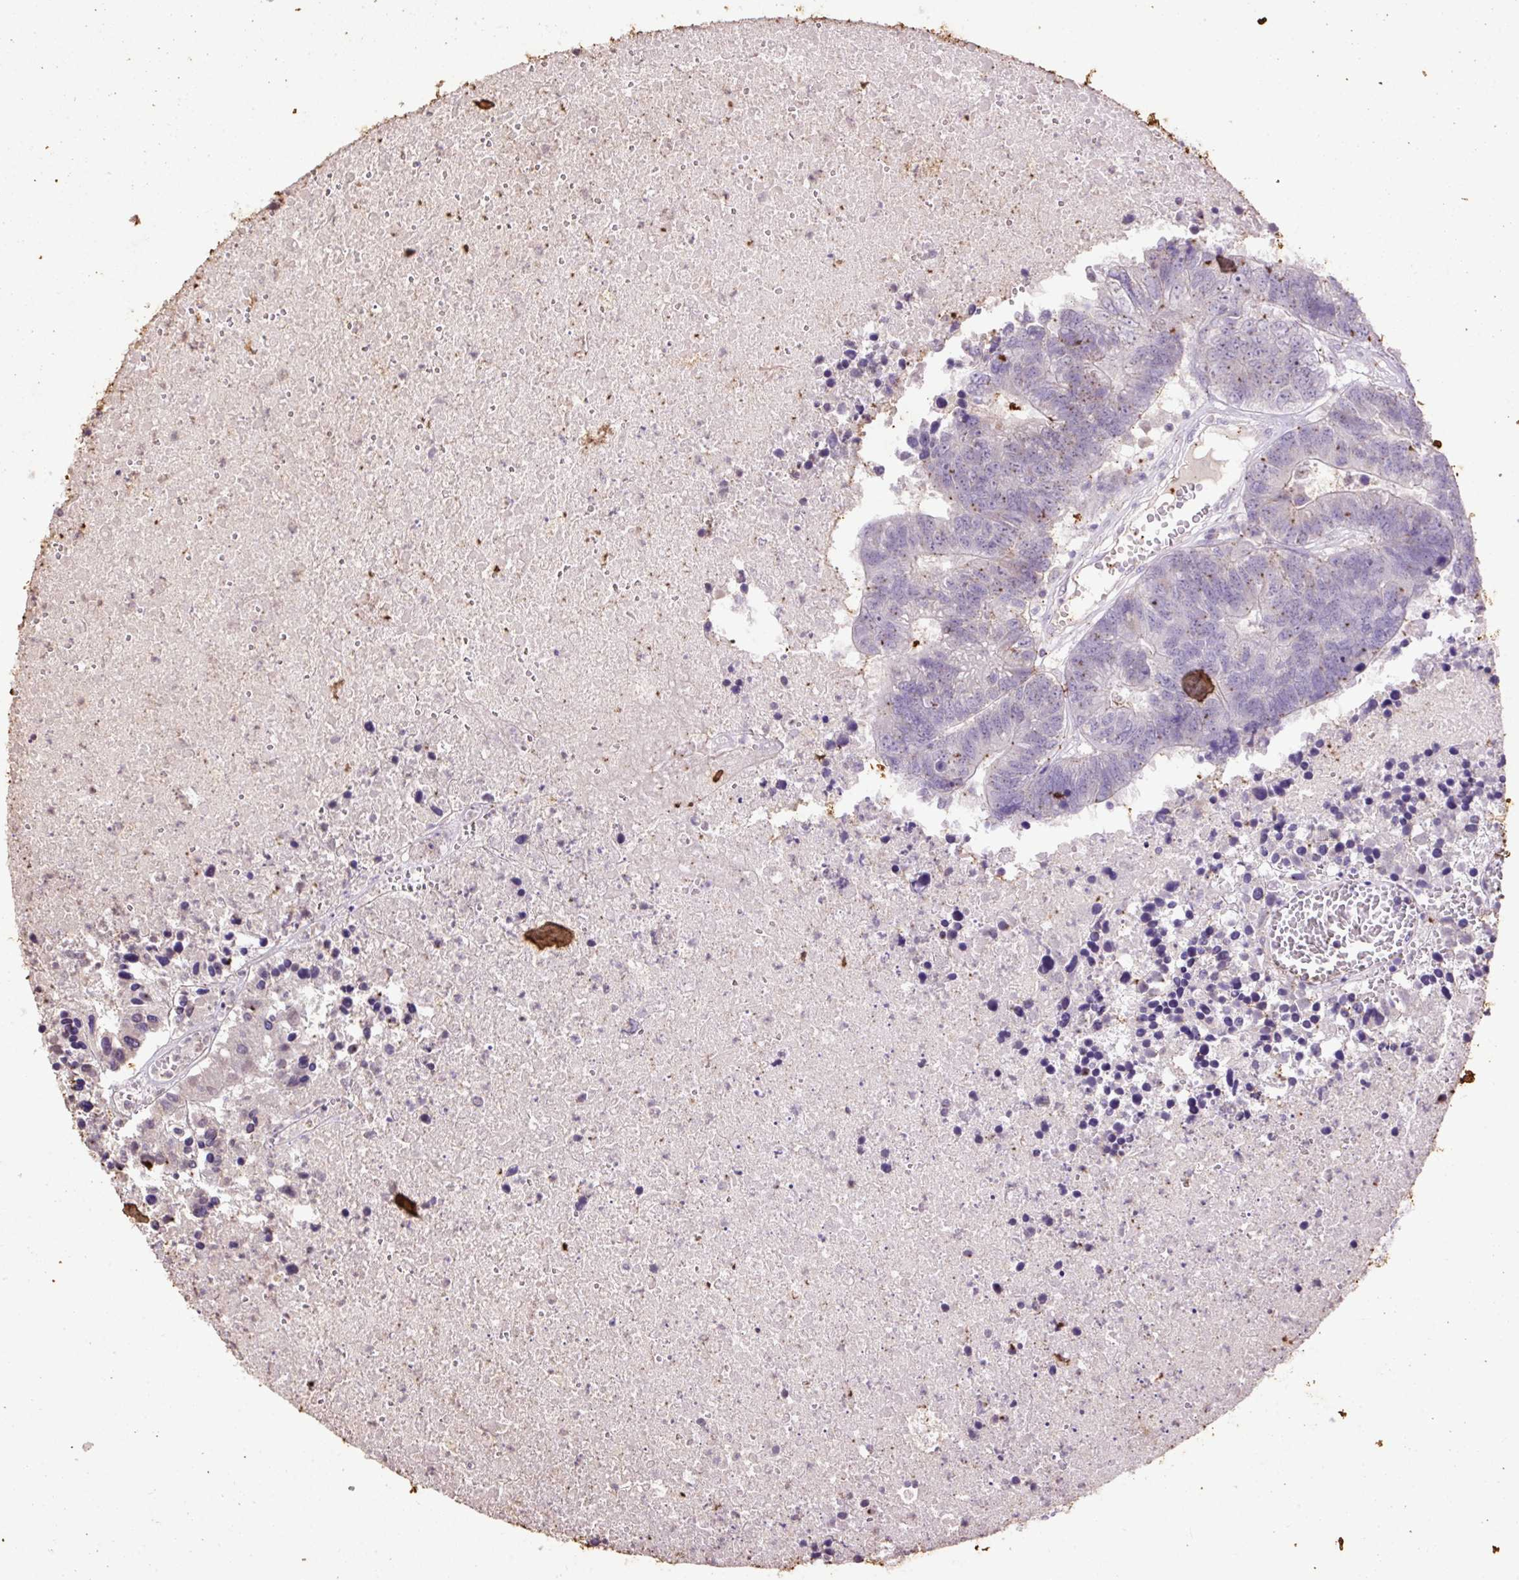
{"staining": {"intensity": "negative", "quantity": "none", "location": "none"}, "tissue": "colorectal cancer", "cell_type": "Tumor cells", "image_type": "cancer", "snomed": [{"axis": "morphology", "description": "Adenocarcinoma, NOS"}, {"axis": "topography", "description": "Colon"}], "caption": "An IHC photomicrograph of colorectal cancer is shown. There is no staining in tumor cells of colorectal cancer. (DAB immunohistochemistry, high magnification).", "gene": "LRTM2", "patient": {"sex": "female", "age": 48}}